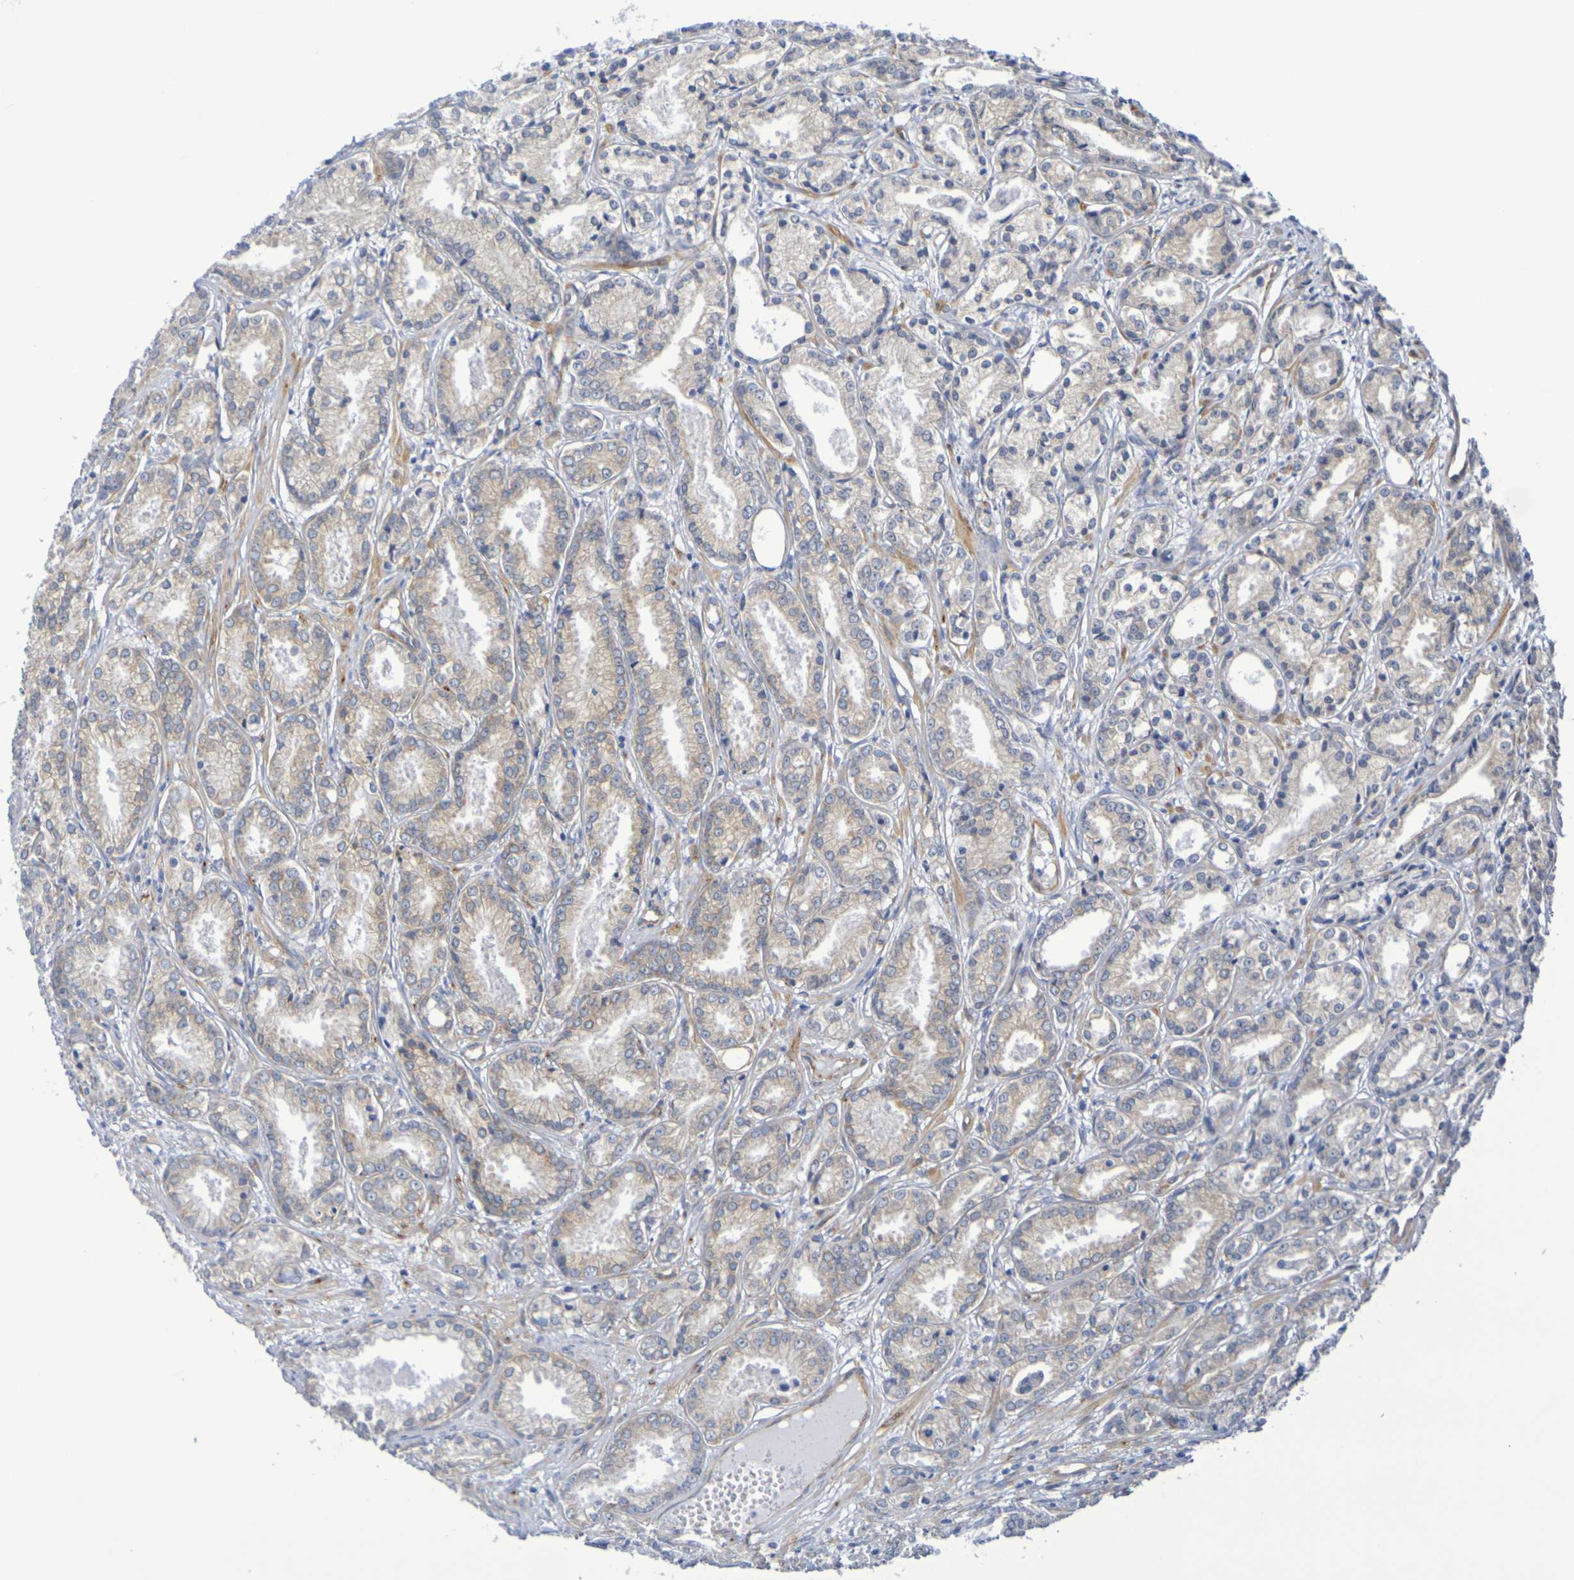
{"staining": {"intensity": "weak", "quantity": ">75%", "location": "cytoplasmic/membranous"}, "tissue": "prostate cancer", "cell_type": "Tumor cells", "image_type": "cancer", "snomed": [{"axis": "morphology", "description": "Adenocarcinoma, Low grade"}, {"axis": "topography", "description": "Prostate"}], "caption": "Prostate cancer (low-grade adenocarcinoma) stained with DAB immunohistochemistry exhibits low levels of weak cytoplasmic/membranous staining in approximately >75% of tumor cells. The protein is stained brown, and the nuclei are stained in blue (DAB (3,3'-diaminobenzidine) IHC with brightfield microscopy, high magnification).", "gene": "TMCC3", "patient": {"sex": "male", "age": 72}}